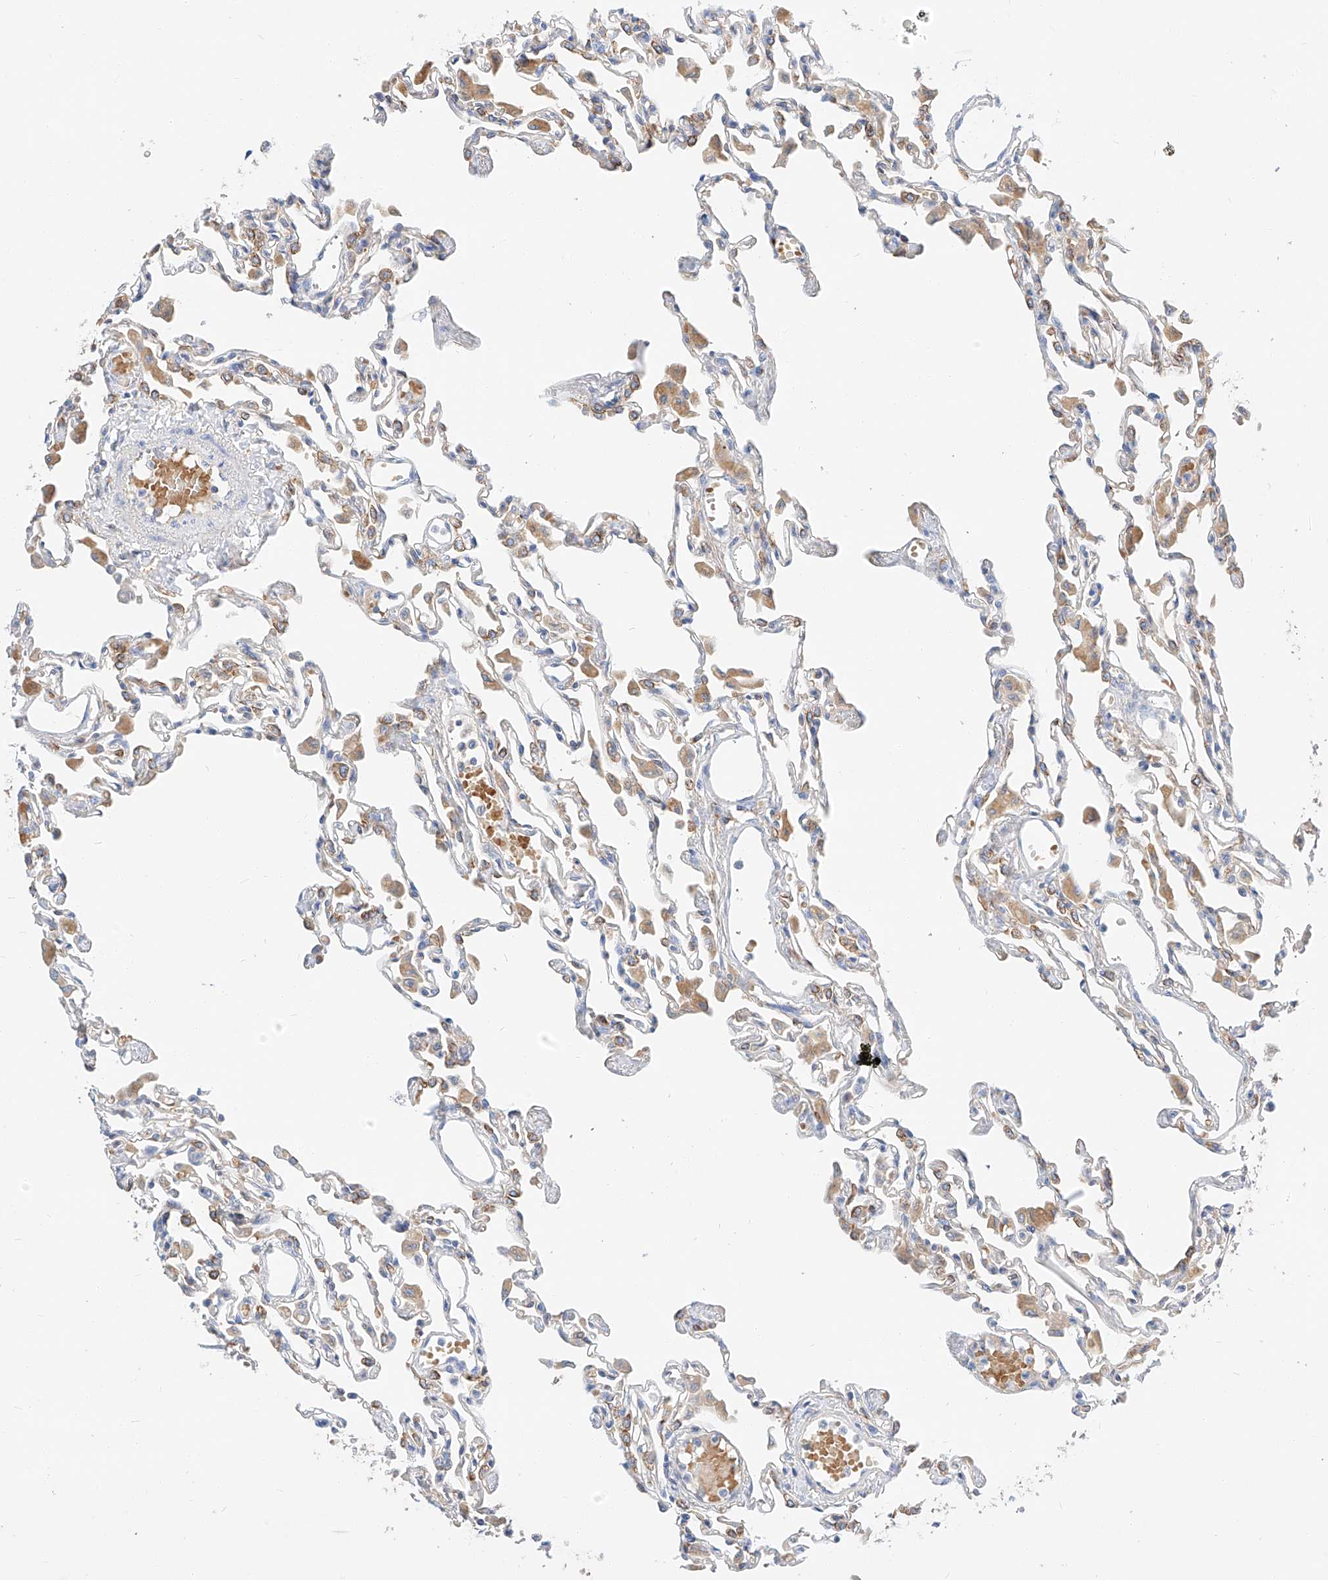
{"staining": {"intensity": "moderate", "quantity": "<25%", "location": "cytoplasmic/membranous"}, "tissue": "lung", "cell_type": "Alveolar cells", "image_type": "normal", "snomed": [{"axis": "morphology", "description": "Normal tissue, NOS"}, {"axis": "topography", "description": "Bronchus"}, {"axis": "topography", "description": "Lung"}], "caption": "DAB immunohistochemical staining of normal human lung exhibits moderate cytoplasmic/membranous protein staining in about <25% of alveolar cells.", "gene": "MAP7", "patient": {"sex": "female", "age": 49}}